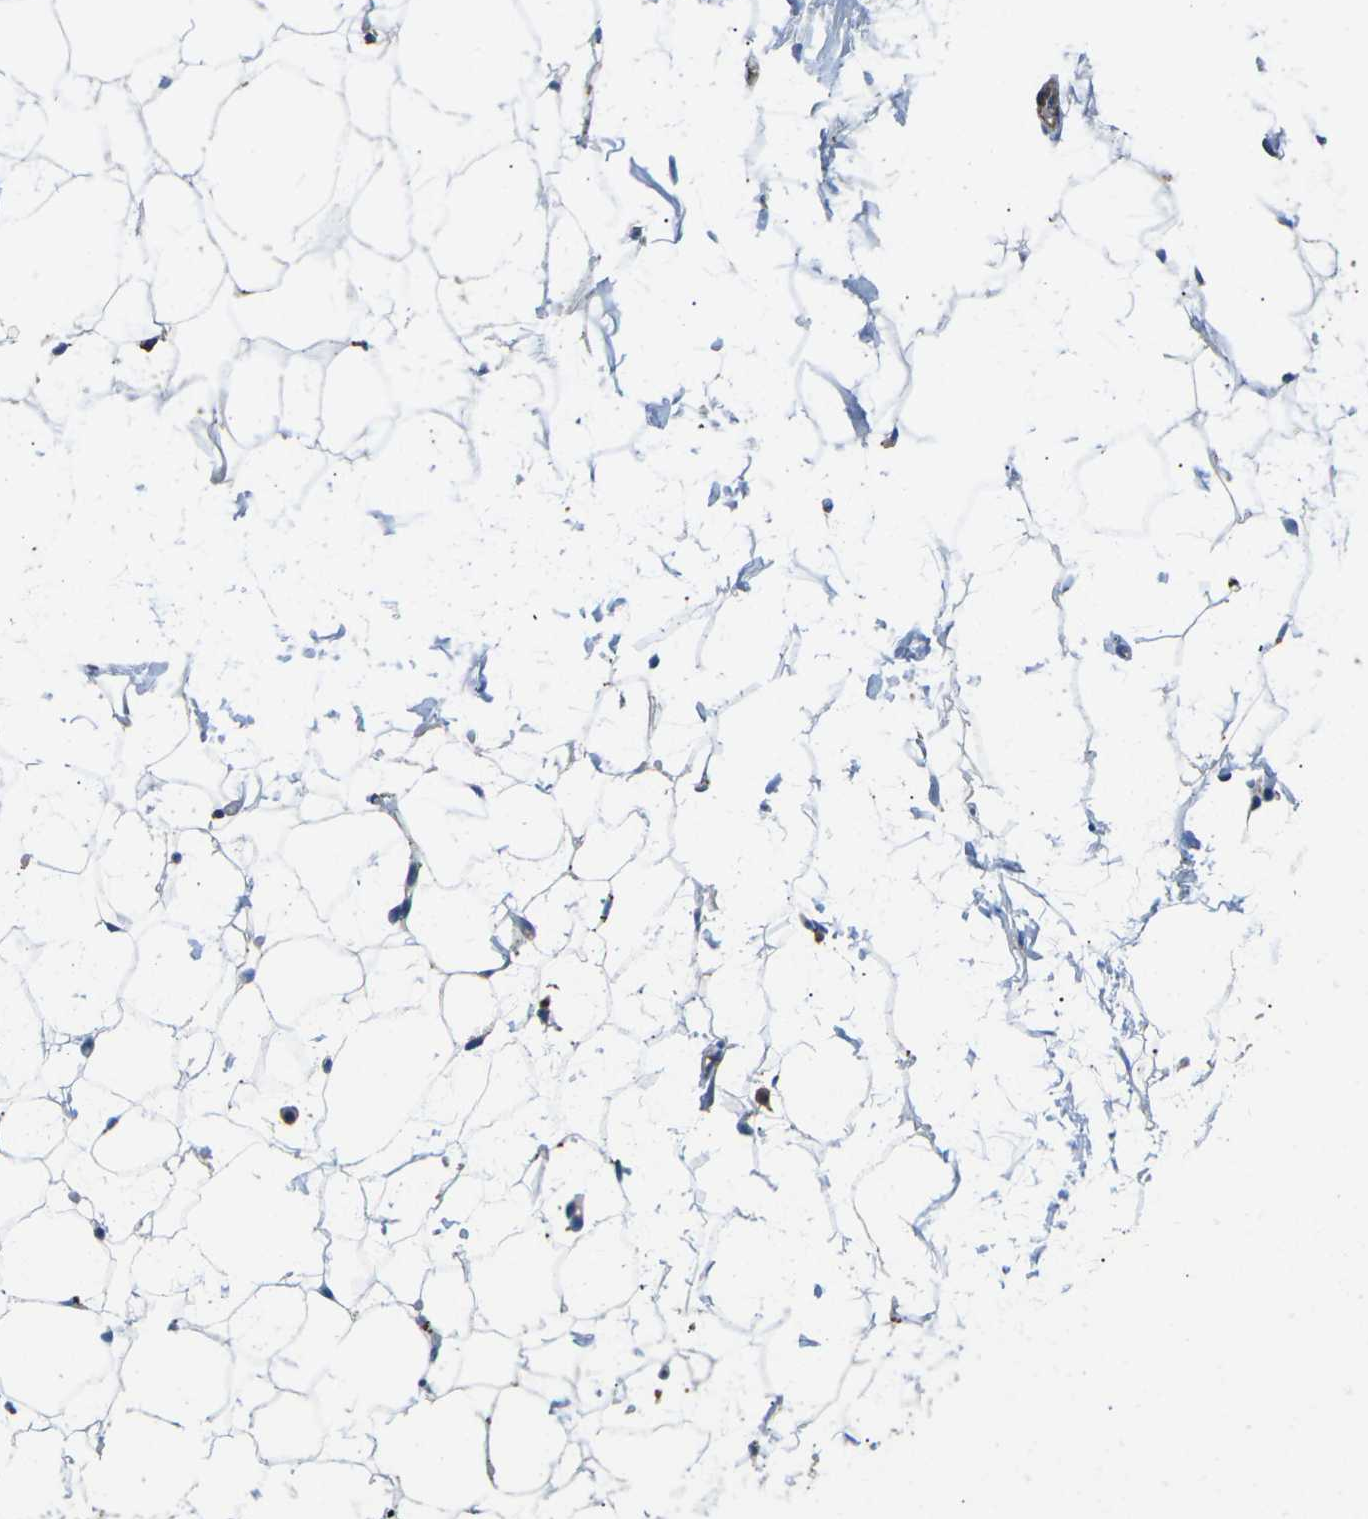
{"staining": {"intensity": "negative", "quantity": "none", "location": "none"}, "tissue": "adipose tissue", "cell_type": "Adipocytes", "image_type": "normal", "snomed": [{"axis": "morphology", "description": "Normal tissue, NOS"}, {"axis": "topography", "description": "Breast"}, {"axis": "topography", "description": "Soft tissue"}], "caption": "IHC photomicrograph of benign adipose tissue: adipose tissue stained with DAB (3,3'-diaminobenzidine) shows no significant protein staining in adipocytes.", "gene": "KCNJ15", "patient": {"sex": "female", "age": 75}}